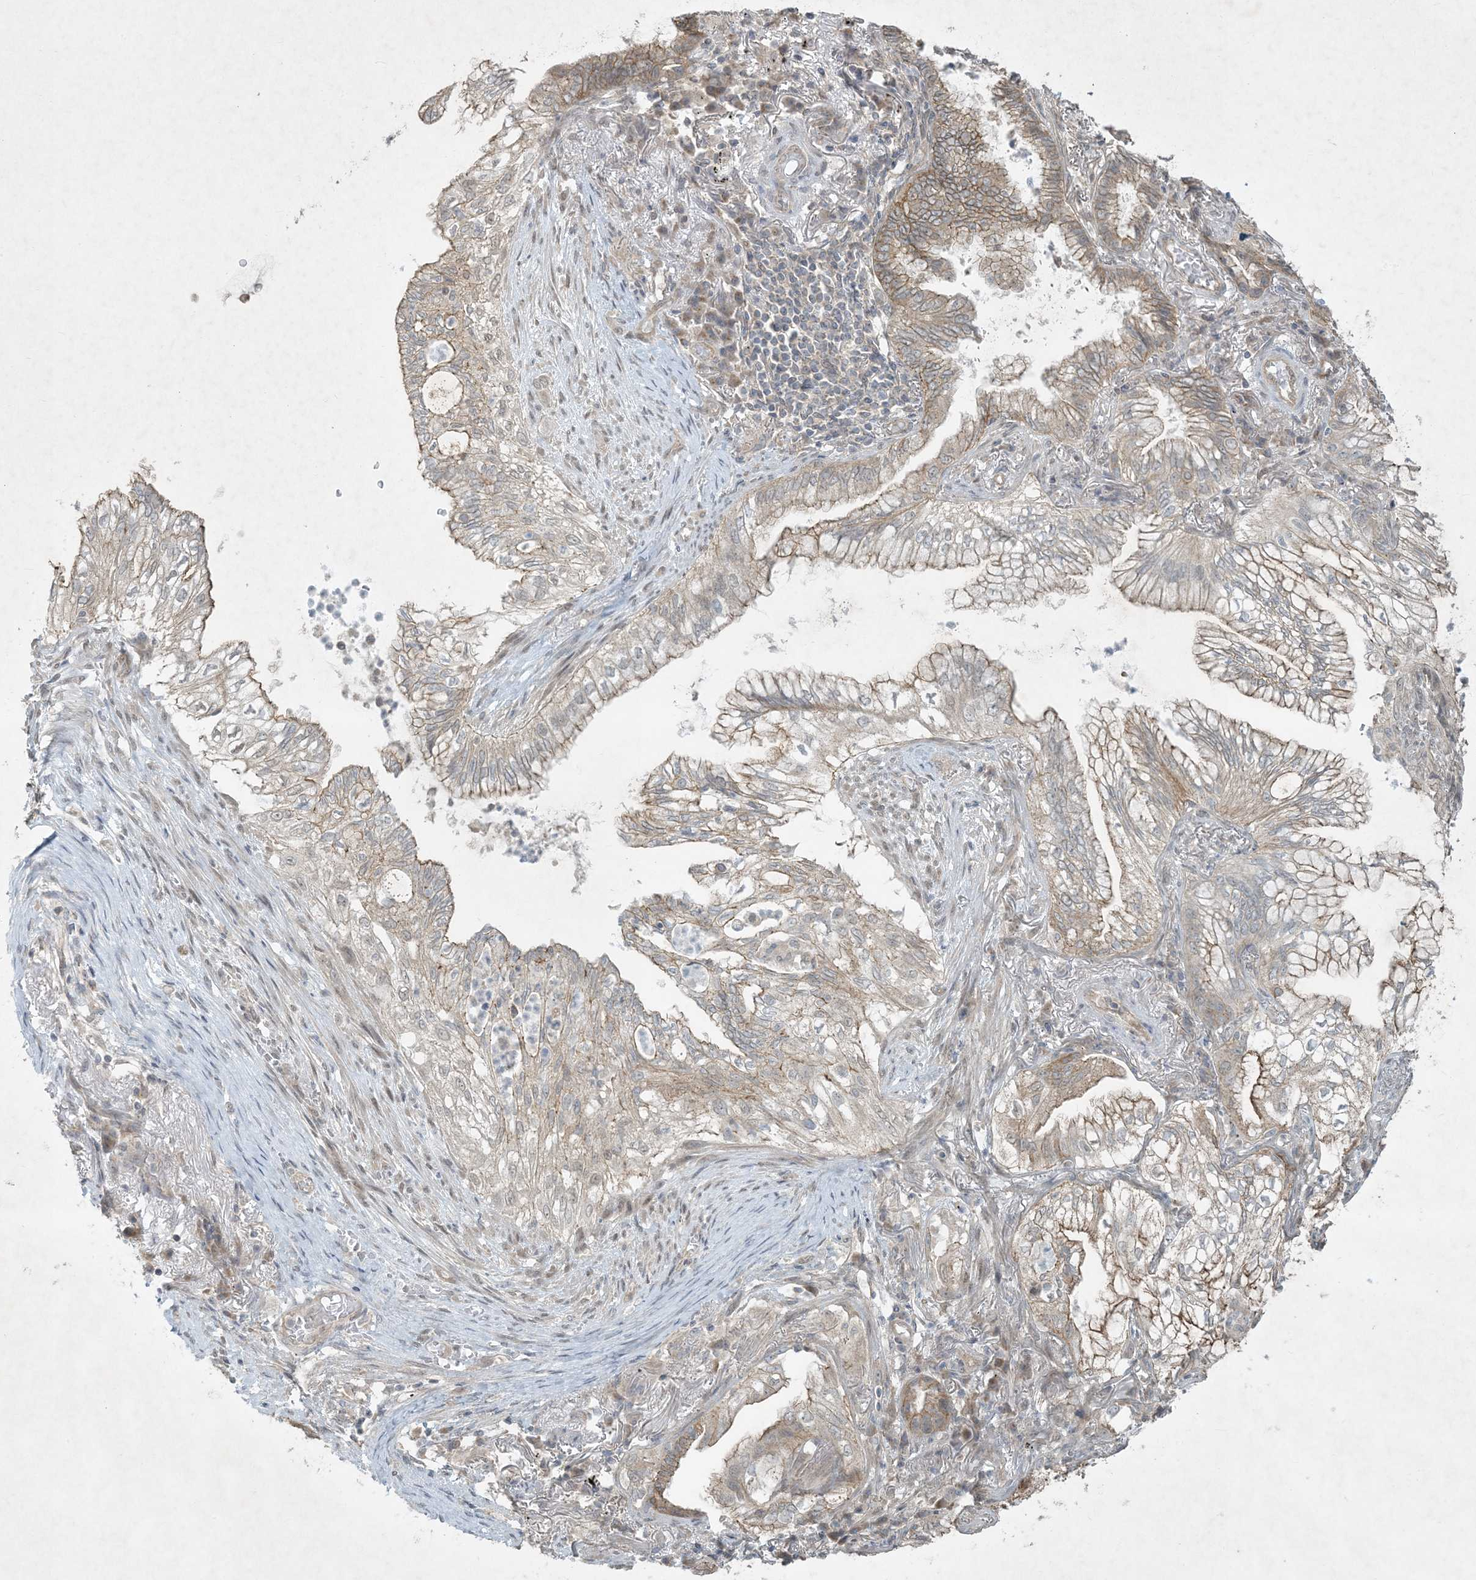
{"staining": {"intensity": "weak", "quantity": "25%-75%", "location": "cytoplasmic/membranous"}, "tissue": "lung cancer", "cell_type": "Tumor cells", "image_type": "cancer", "snomed": [{"axis": "morphology", "description": "Adenocarcinoma, NOS"}, {"axis": "topography", "description": "Lung"}], "caption": "Protein staining of lung adenocarcinoma tissue displays weak cytoplasmic/membranous expression in approximately 25%-75% of tumor cells. The protein is shown in brown color, while the nuclei are stained blue.", "gene": "BCORL1", "patient": {"sex": "female", "age": 70}}